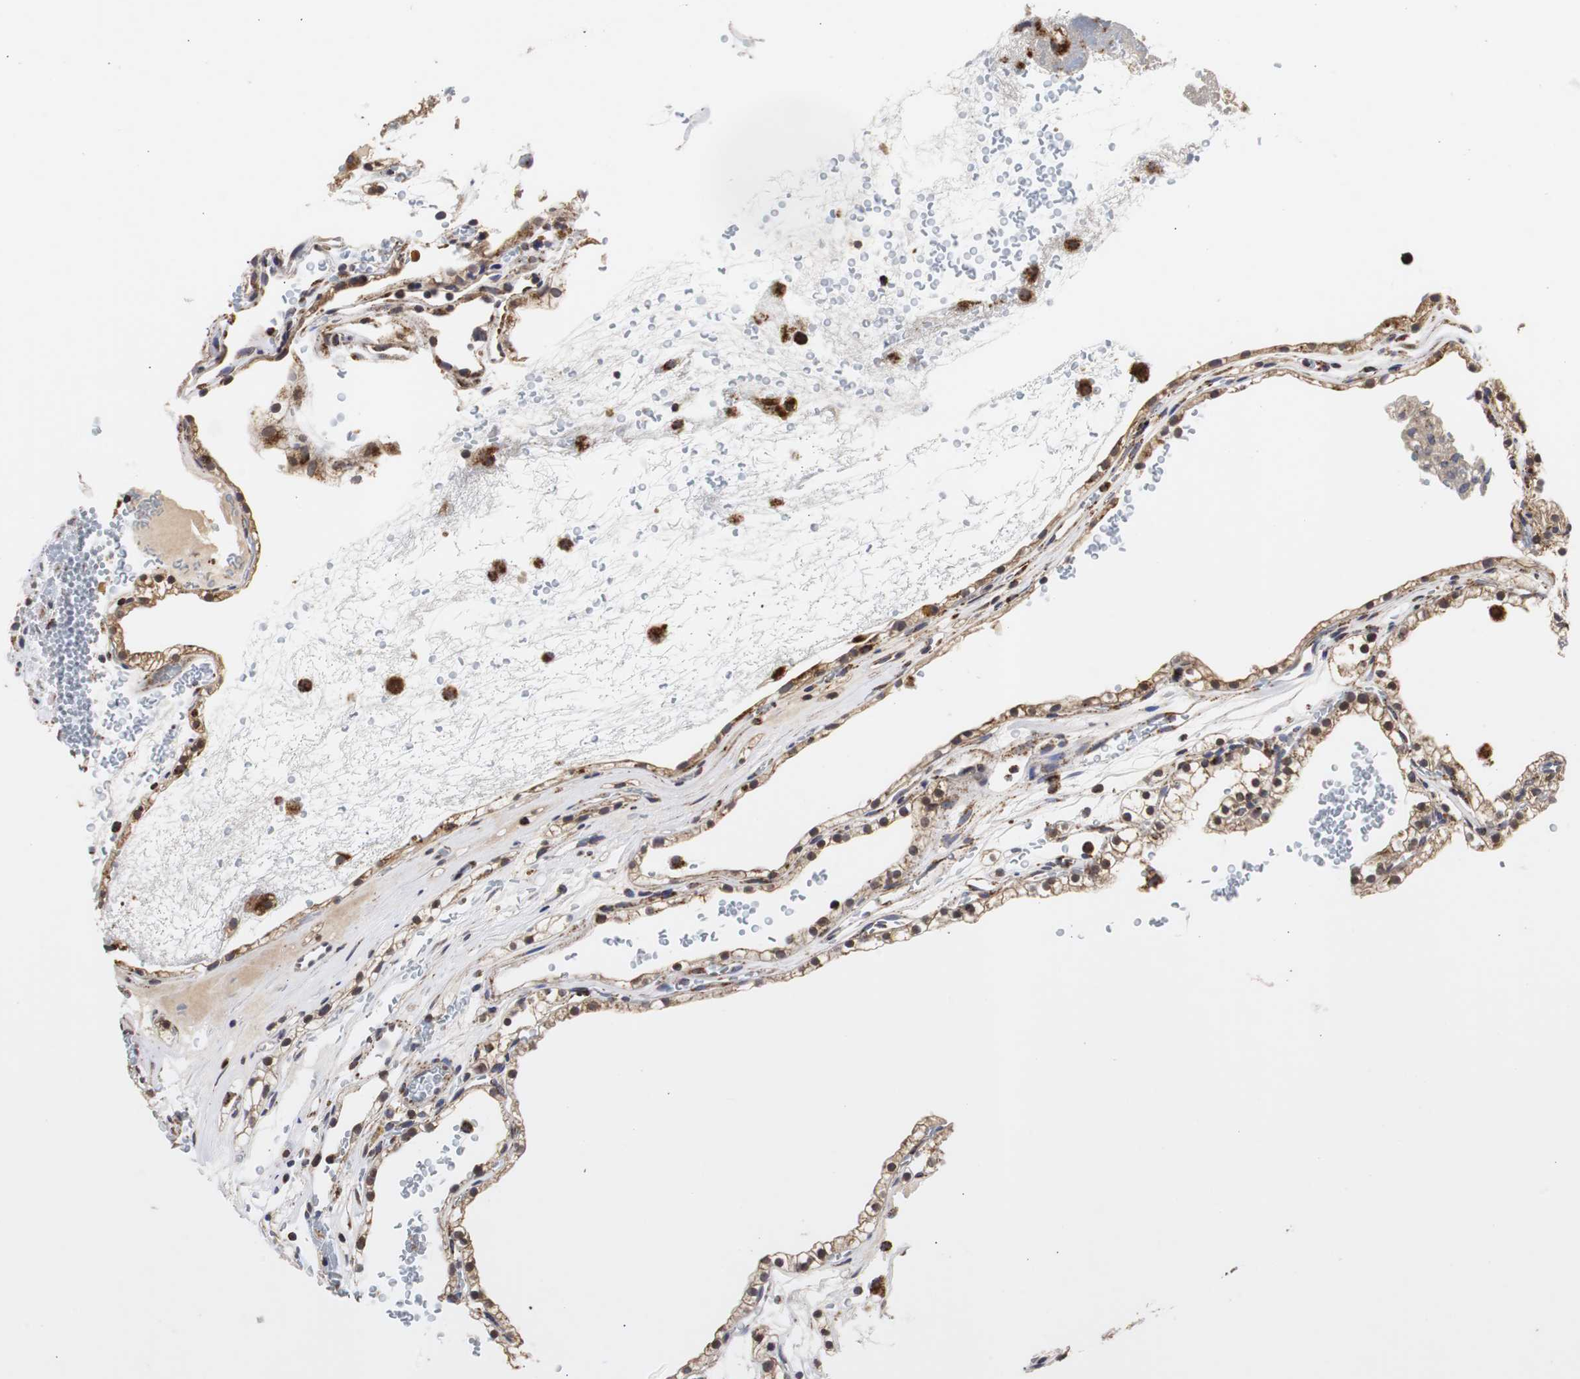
{"staining": {"intensity": "moderate", "quantity": "25%-75%", "location": "cytoplasmic/membranous,nuclear"}, "tissue": "renal cancer", "cell_type": "Tumor cells", "image_type": "cancer", "snomed": [{"axis": "morphology", "description": "Adenocarcinoma, NOS"}, {"axis": "topography", "description": "Kidney"}], "caption": "Renal cancer (adenocarcinoma) was stained to show a protein in brown. There is medium levels of moderate cytoplasmic/membranous and nuclear expression in approximately 25%-75% of tumor cells.", "gene": "HSD17B10", "patient": {"sex": "female", "age": 41}}